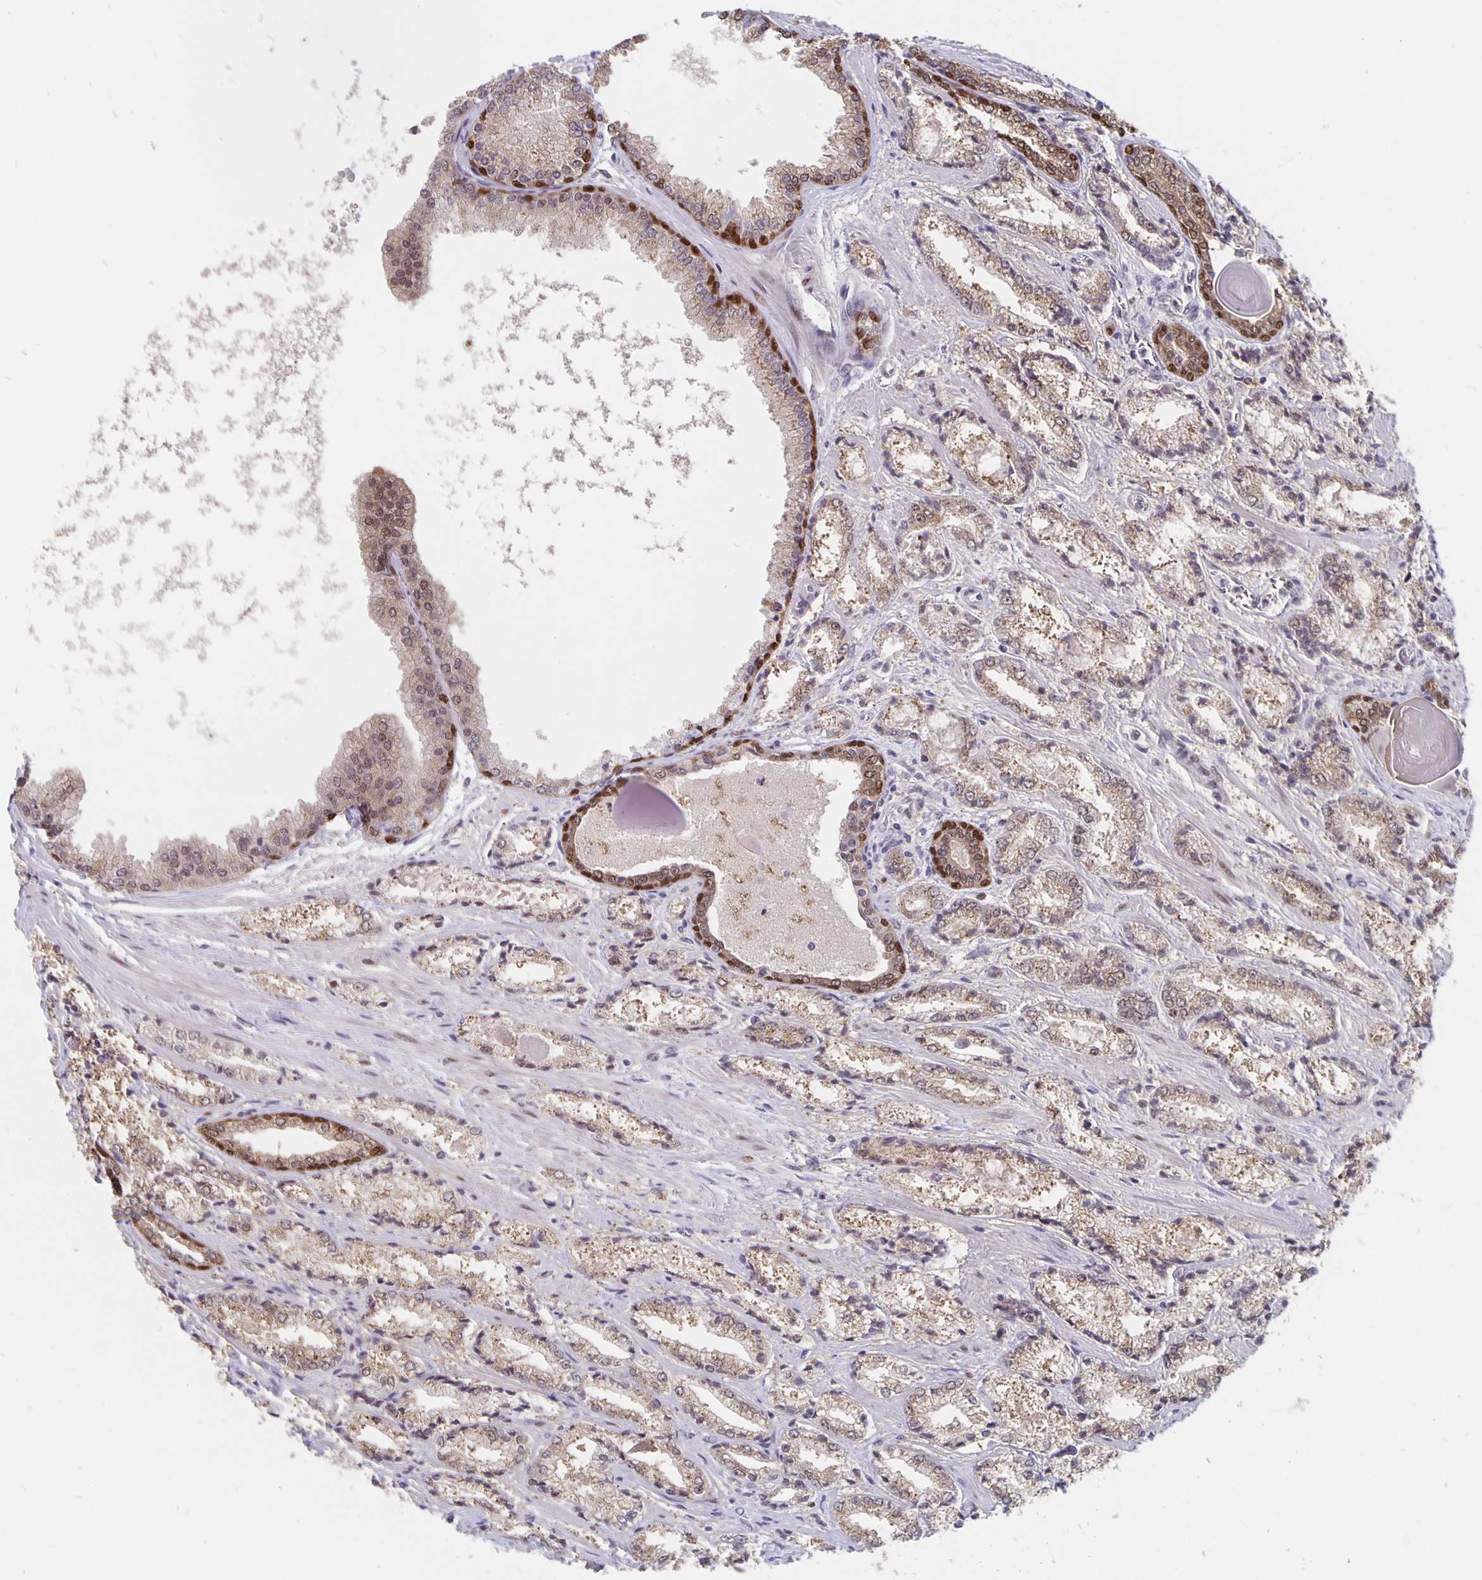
{"staining": {"intensity": "weak", "quantity": ">75%", "location": "cytoplasmic/membranous"}, "tissue": "prostate cancer", "cell_type": "Tumor cells", "image_type": "cancer", "snomed": [{"axis": "morphology", "description": "Adenocarcinoma, High grade"}, {"axis": "topography", "description": "Prostate"}], "caption": "Tumor cells demonstrate low levels of weak cytoplasmic/membranous staining in about >75% of cells in human prostate cancer (high-grade adenocarcinoma).", "gene": "ZNF691", "patient": {"sex": "male", "age": 64}}